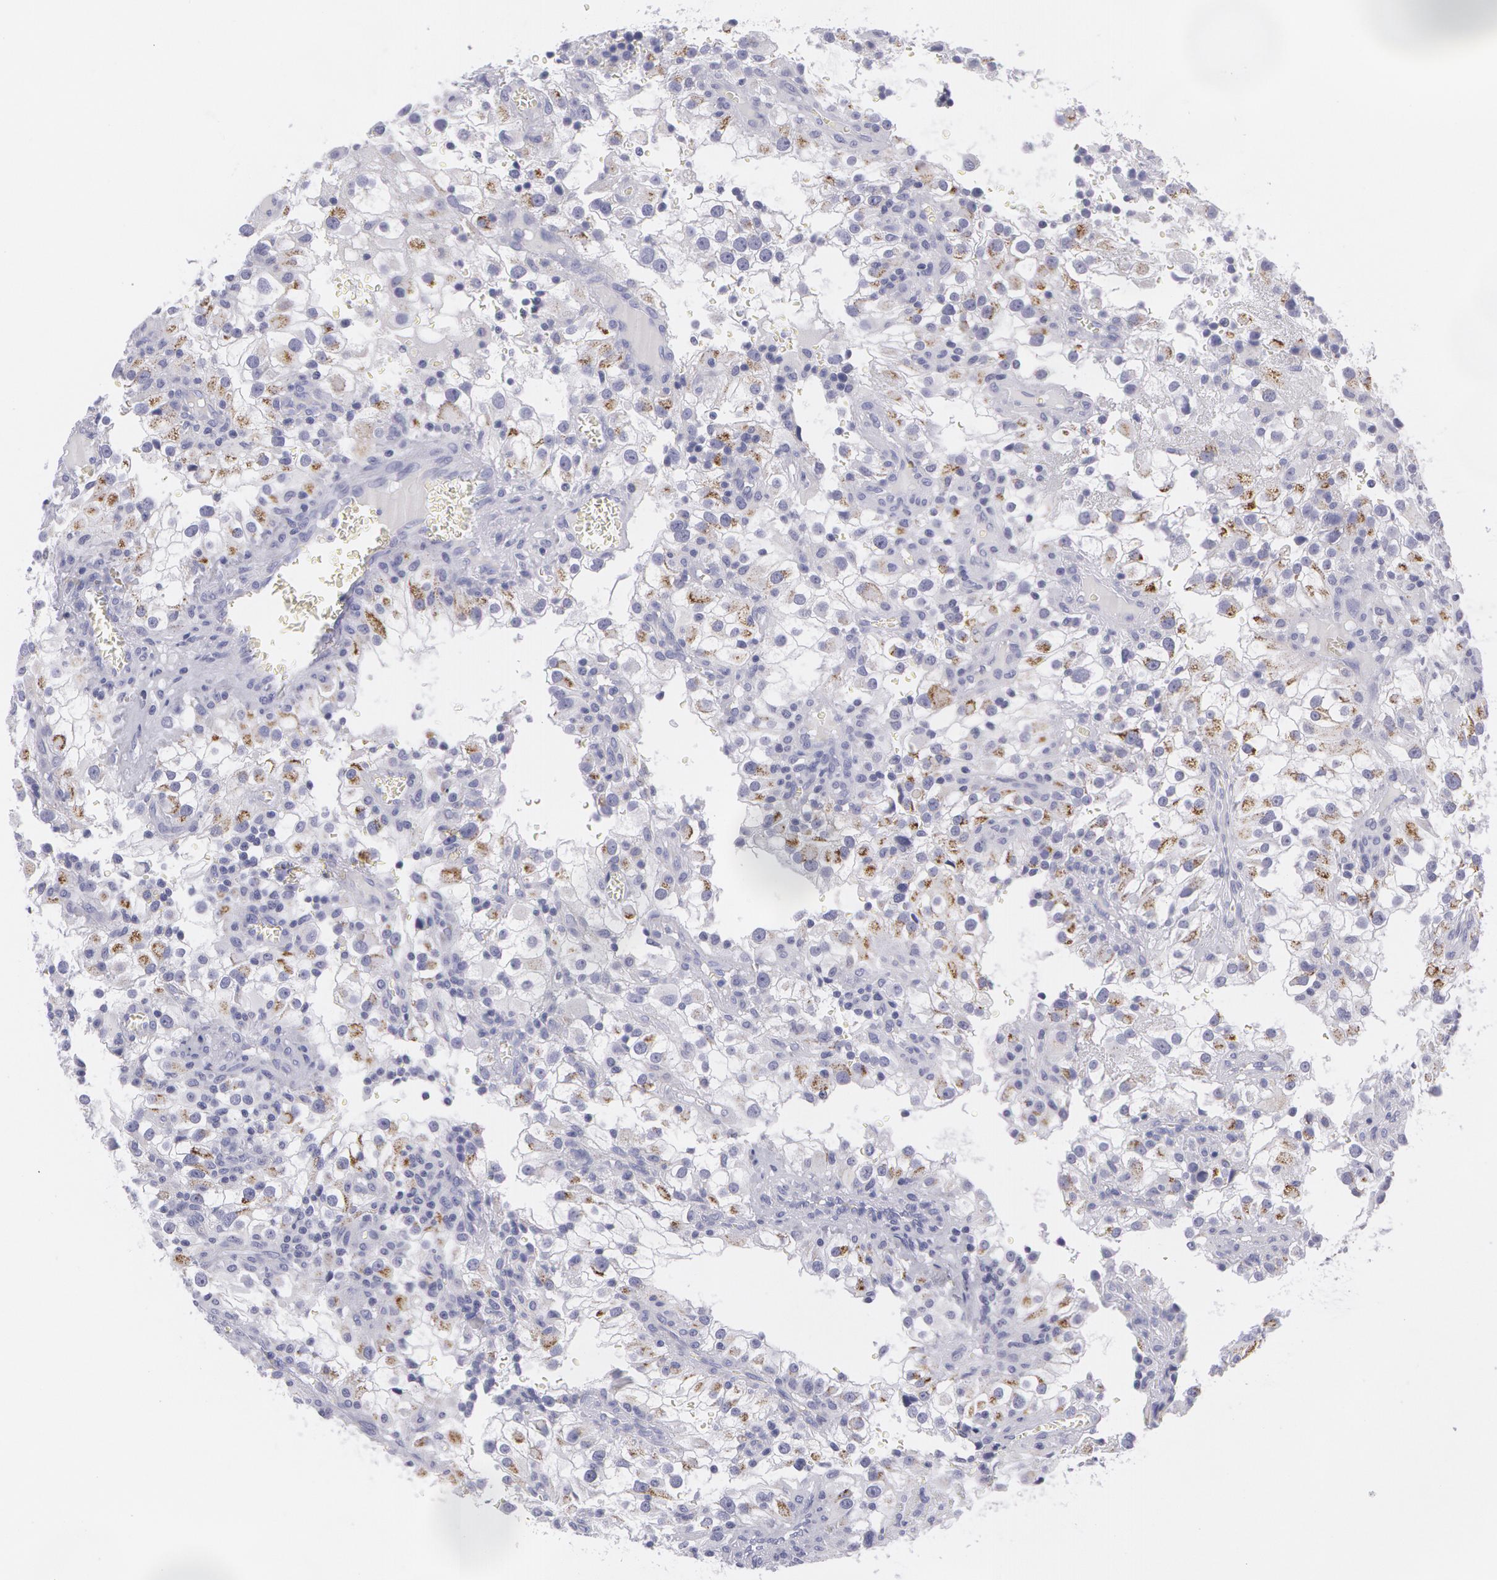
{"staining": {"intensity": "negative", "quantity": "none", "location": "none"}, "tissue": "renal cancer", "cell_type": "Tumor cells", "image_type": "cancer", "snomed": [{"axis": "morphology", "description": "Adenocarcinoma, NOS"}, {"axis": "topography", "description": "Kidney"}], "caption": "Adenocarcinoma (renal) stained for a protein using immunohistochemistry reveals no staining tumor cells.", "gene": "AMACR", "patient": {"sex": "female", "age": 52}}